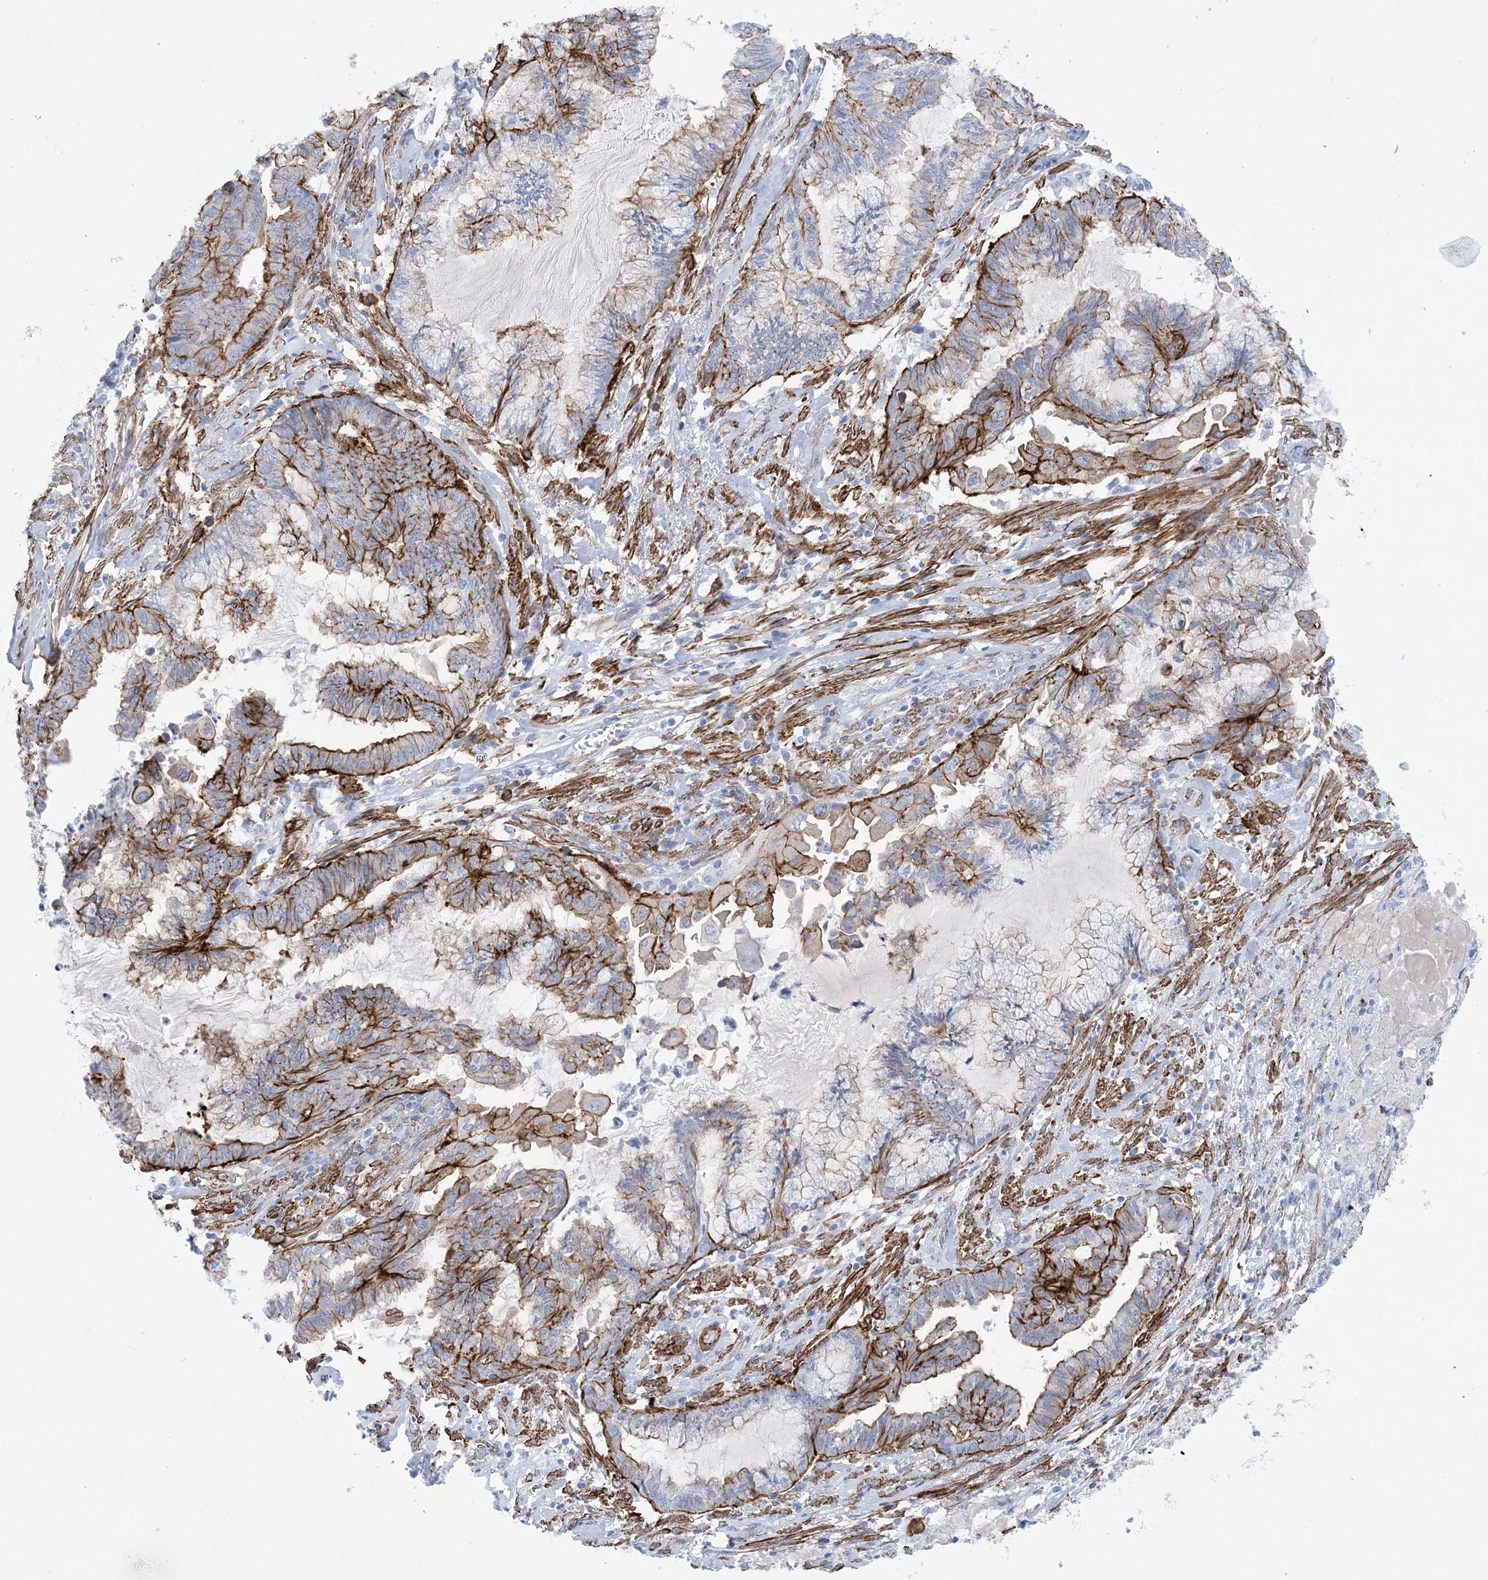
{"staining": {"intensity": "moderate", "quantity": ">75%", "location": "cytoplasmic/membranous"}, "tissue": "endometrial cancer", "cell_type": "Tumor cells", "image_type": "cancer", "snomed": [{"axis": "morphology", "description": "Adenocarcinoma, NOS"}, {"axis": "topography", "description": "Endometrium"}], "caption": "Brown immunohistochemical staining in endometrial cancer (adenocarcinoma) shows moderate cytoplasmic/membranous expression in about >75% of tumor cells.", "gene": "SHANK1", "patient": {"sex": "female", "age": 86}}